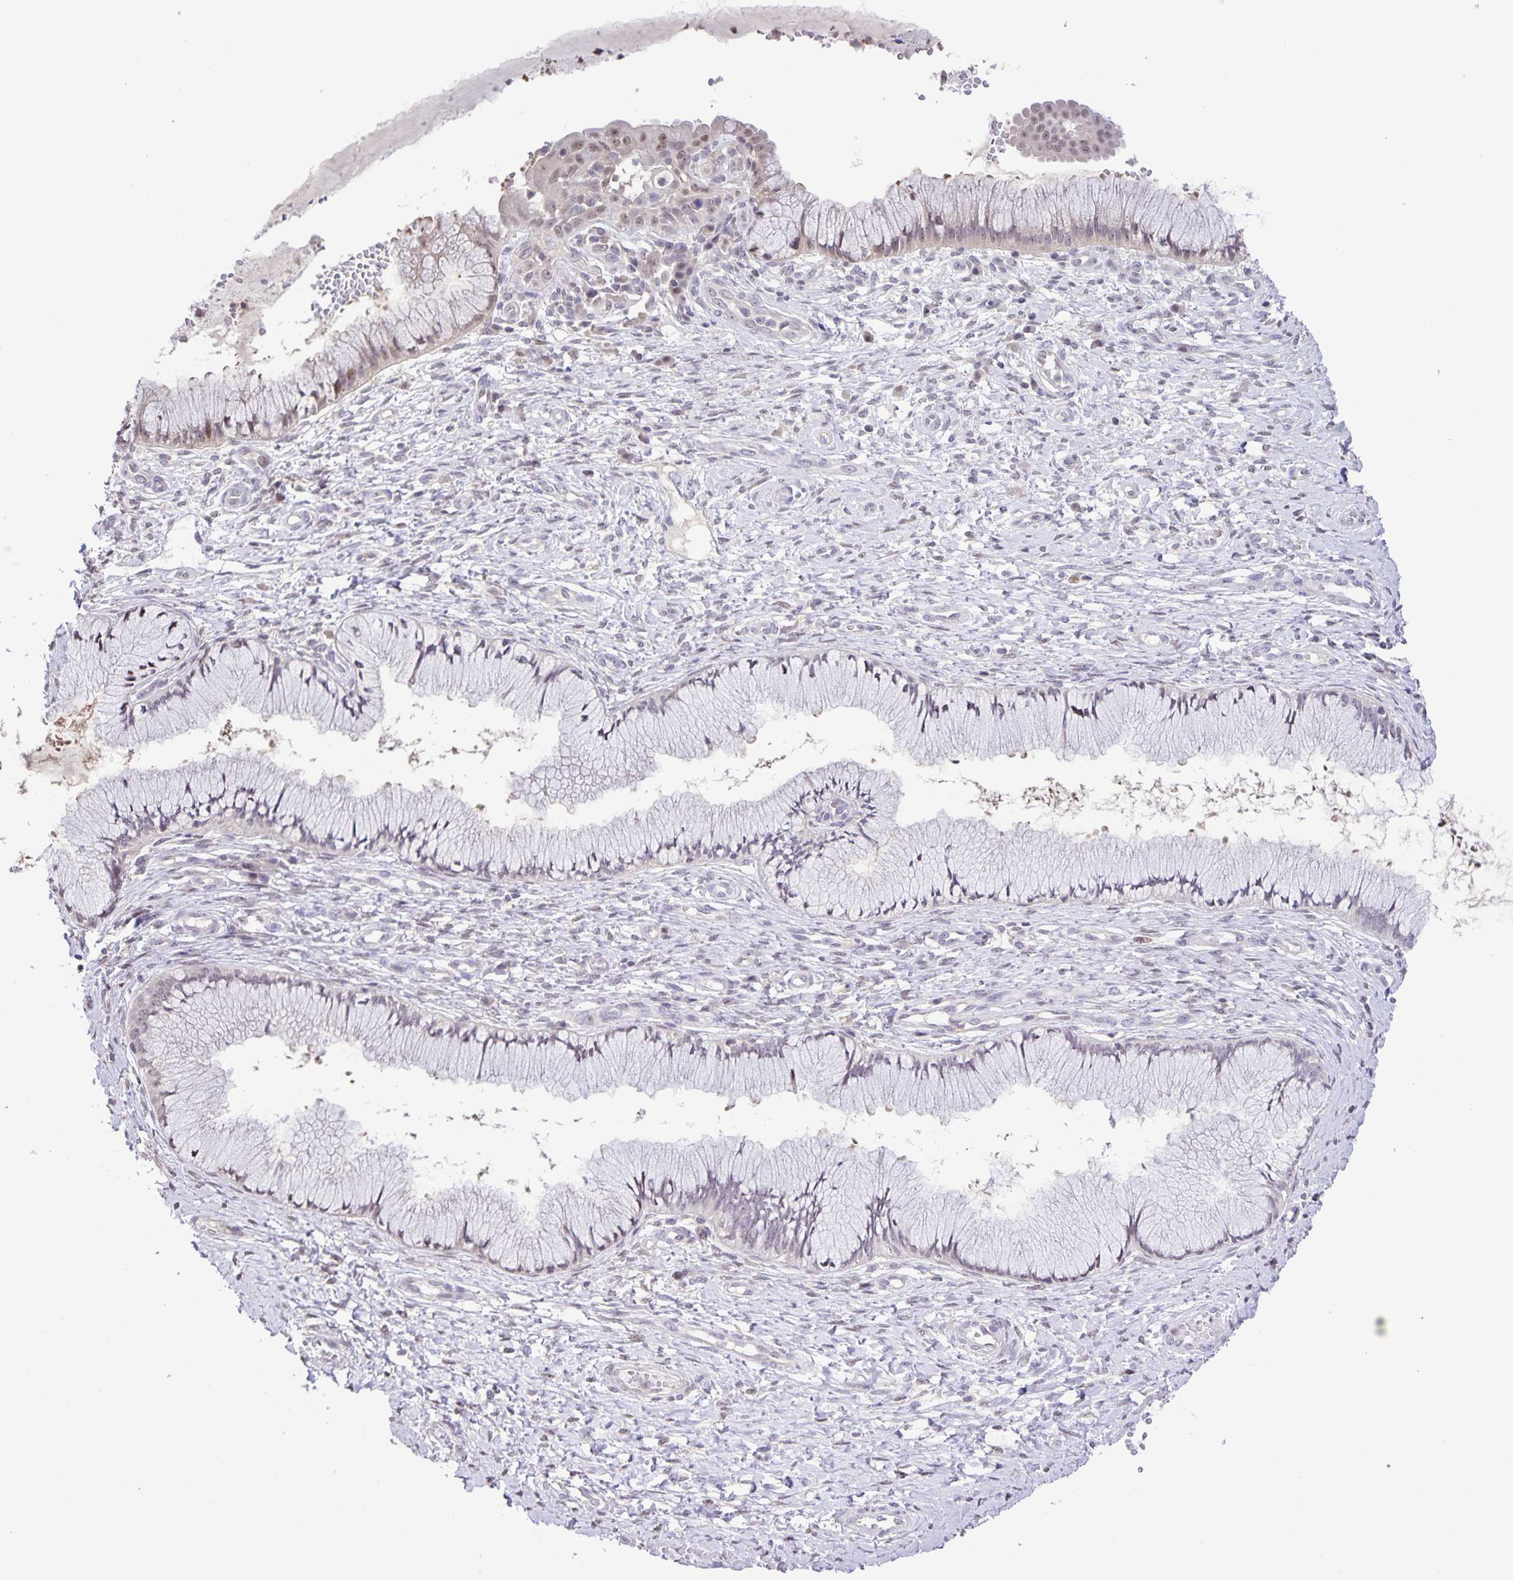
{"staining": {"intensity": "negative", "quantity": "none", "location": "none"}, "tissue": "cervix", "cell_type": "Glandular cells", "image_type": "normal", "snomed": [{"axis": "morphology", "description": "Normal tissue, NOS"}, {"axis": "topography", "description": "Cervix"}], "caption": "Immunohistochemistry micrograph of unremarkable cervix: human cervix stained with DAB (3,3'-diaminobenzidine) shows no significant protein positivity in glandular cells.", "gene": "ONECUT2", "patient": {"sex": "female", "age": 37}}